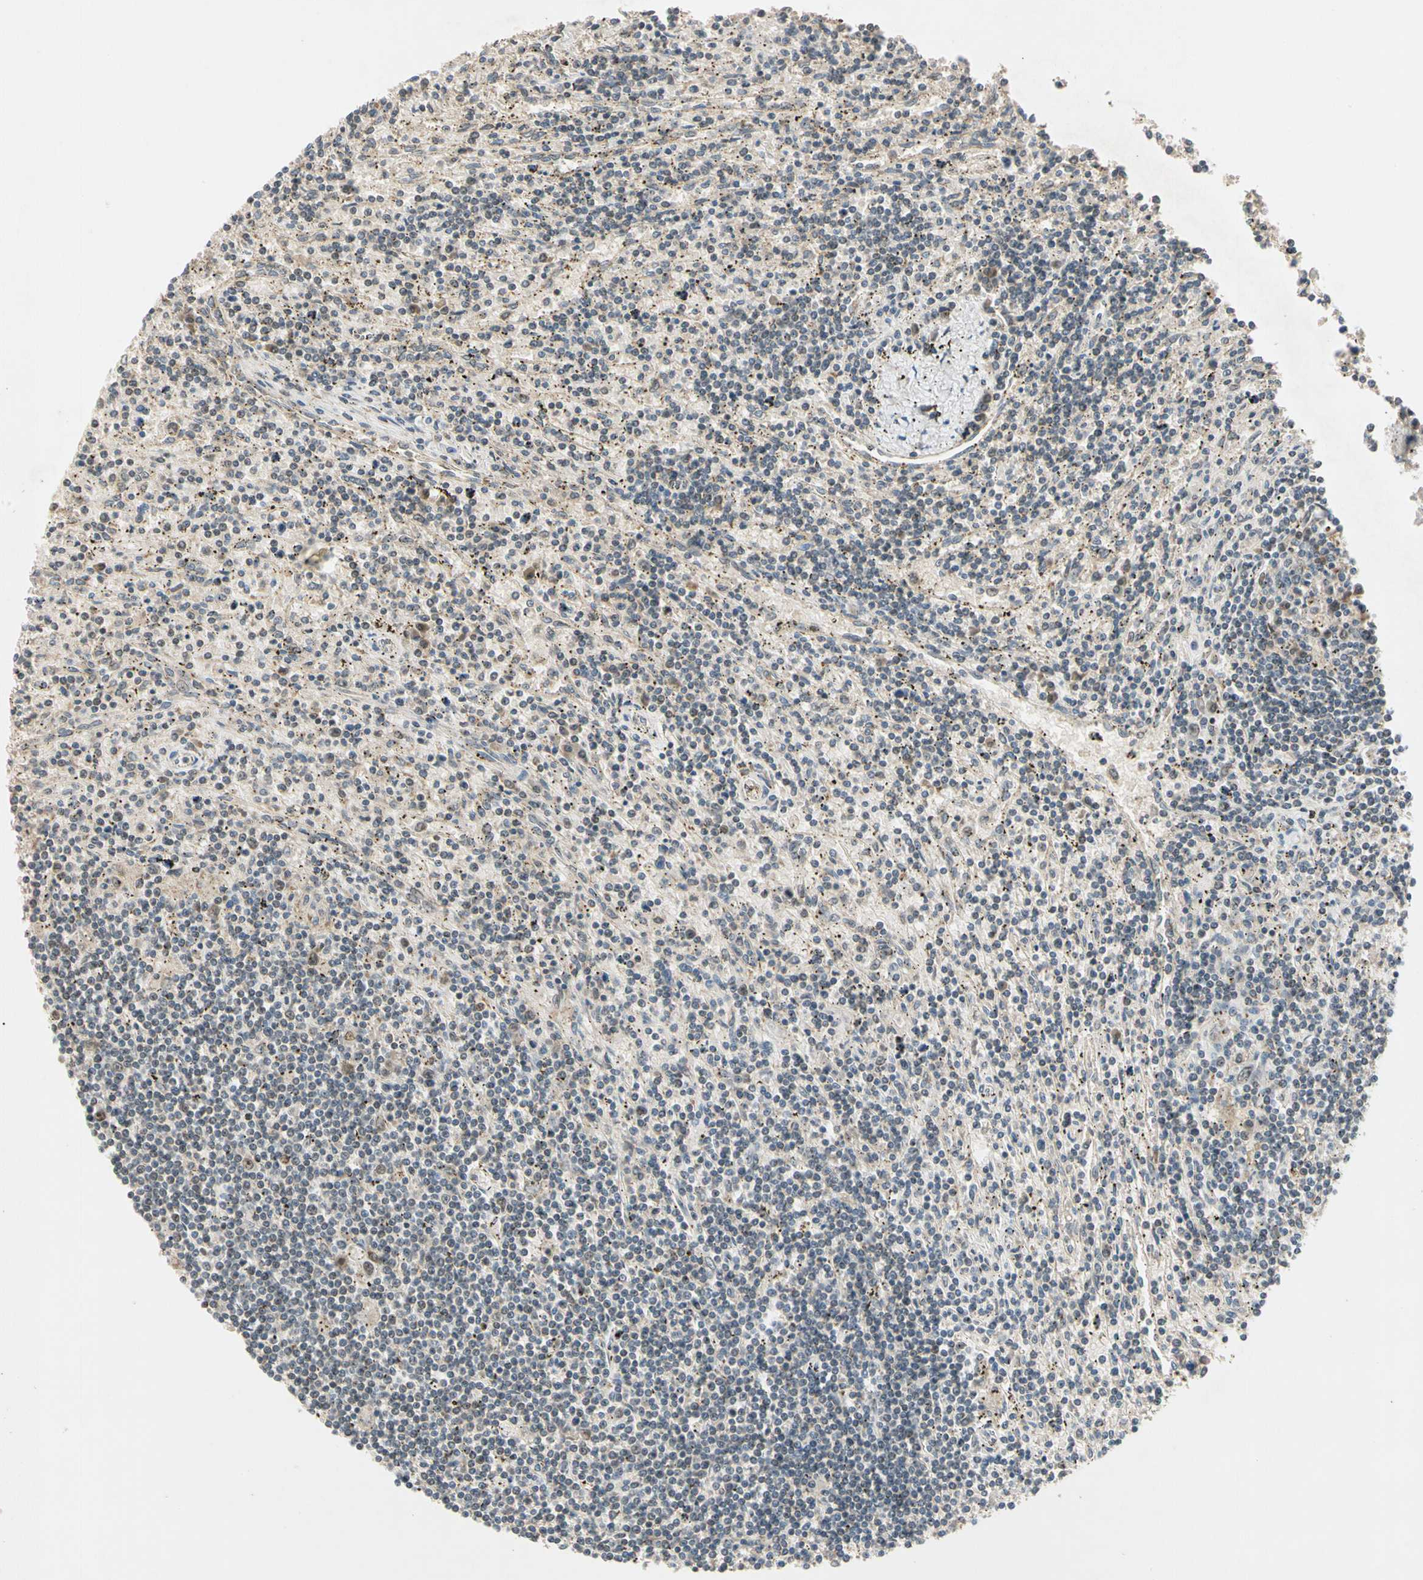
{"staining": {"intensity": "negative", "quantity": "none", "location": "none"}, "tissue": "lymphoma", "cell_type": "Tumor cells", "image_type": "cancer", "snomed": [{"axis": "morphology", "description": "Malignant lymphoma, non-Hodgkin's type, Low grade"}, {"axis": "topography", "description": "Spleen"}], "caption": "An image of malignant lymphoma, non-Hodgkin's type (low-grade) stained for a protein reveals no brown staining in tumor cells. (Stains: DAB (3,3'-diaminobenzidine) immunohistochemistry with hematoxylin counter stain, Microscopy: brightfield microscopy at high magnification).", "gene": "RIOX2", "patient": {"sex": "male", "age": 76}}